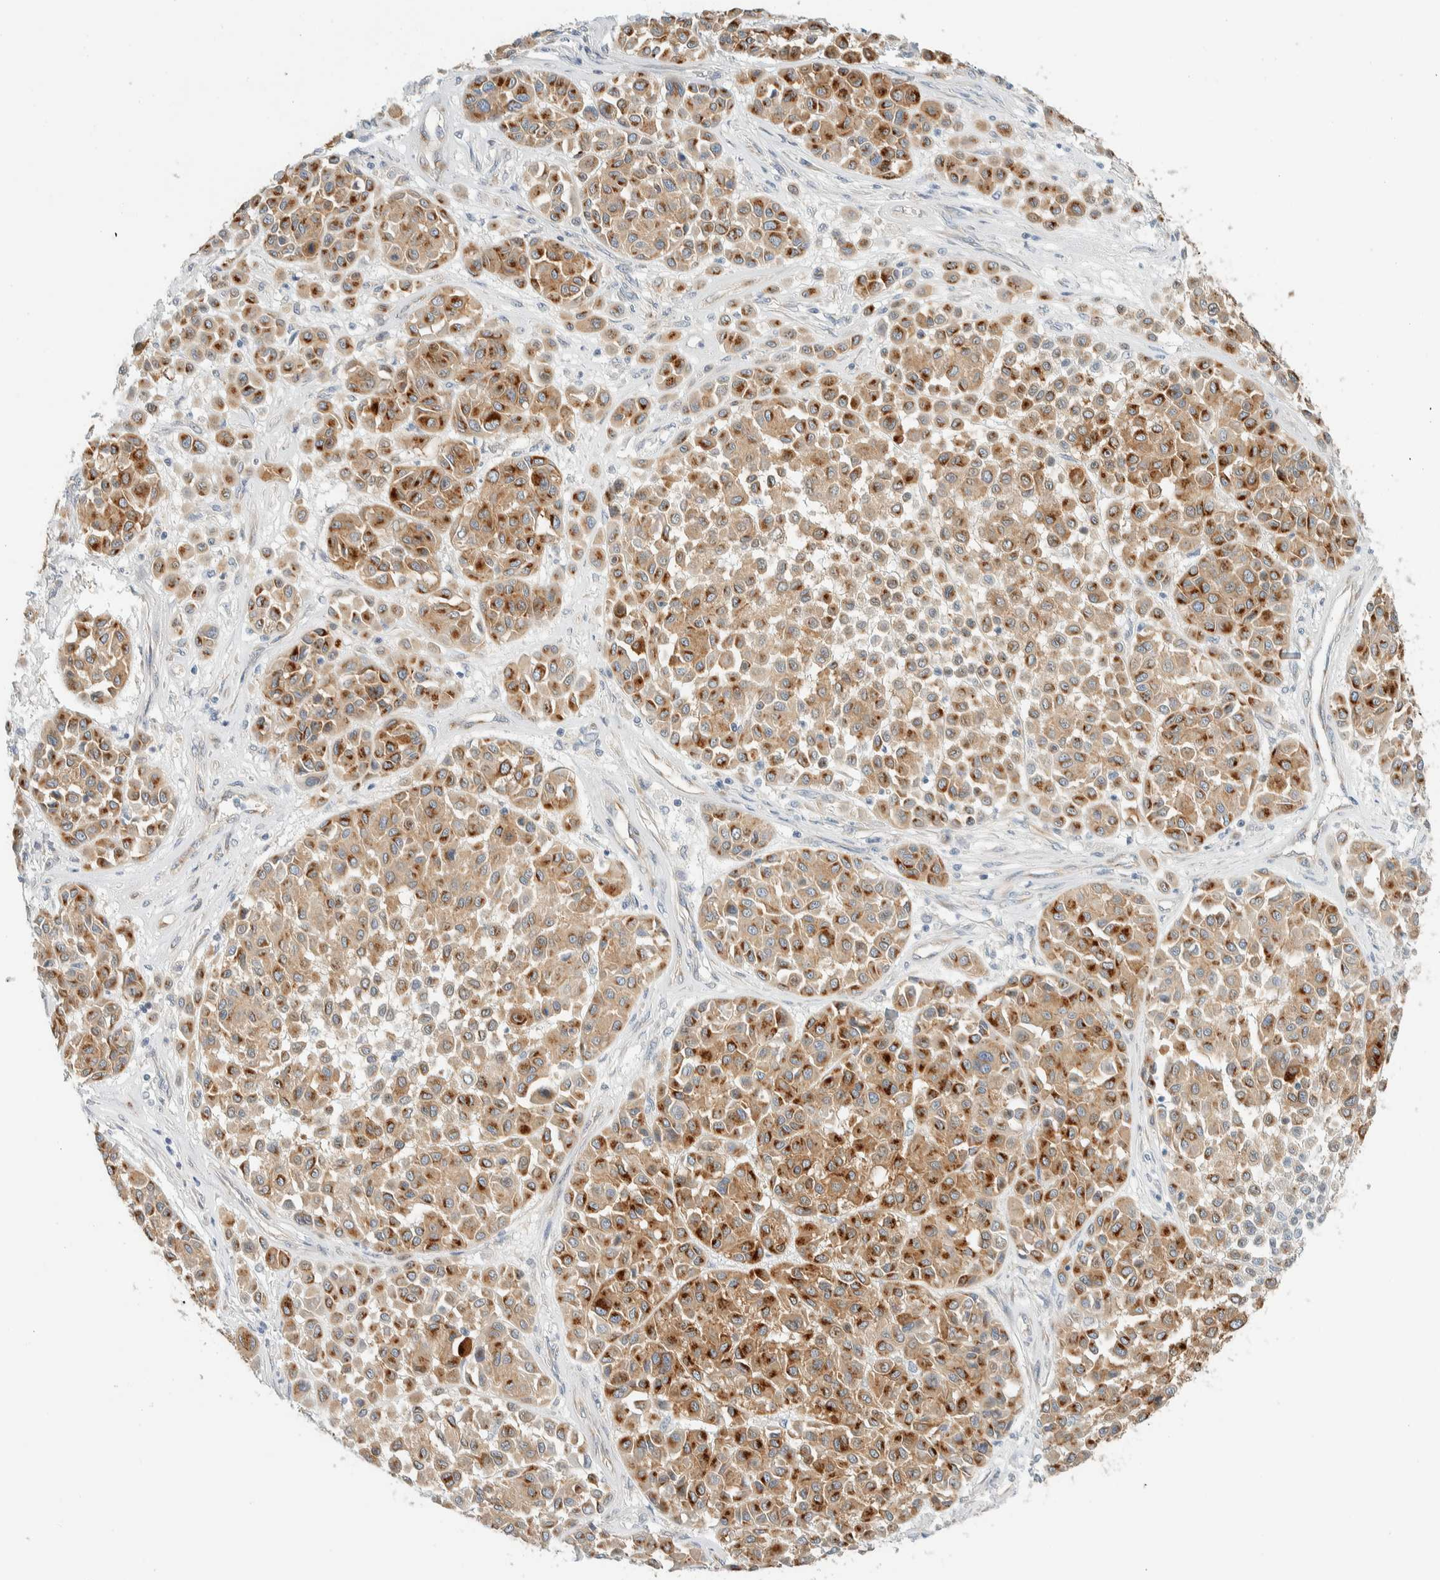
{"staining": {"intensity": "strong", "quantity": "25%-75%", "location": "cytoplasmic/membranous"}, "tissue": "melanoma", "cell_type": "Tumor cells", "image_type": "cancer", "snomed": [{"axis": "morphology", "description": "Malignant melanoma, Metastatic site"}, {"axis": "topography", "description": "Soft tissue"}], "caption": "A histopathology image of malignant melanoma (metastatic site) stained for a protein demonstrates strong cytoplasmic/membranous brown staining in tumor cells.", "gene": "TMEM184B", "patient": {"sex": "male", "age": 41}}